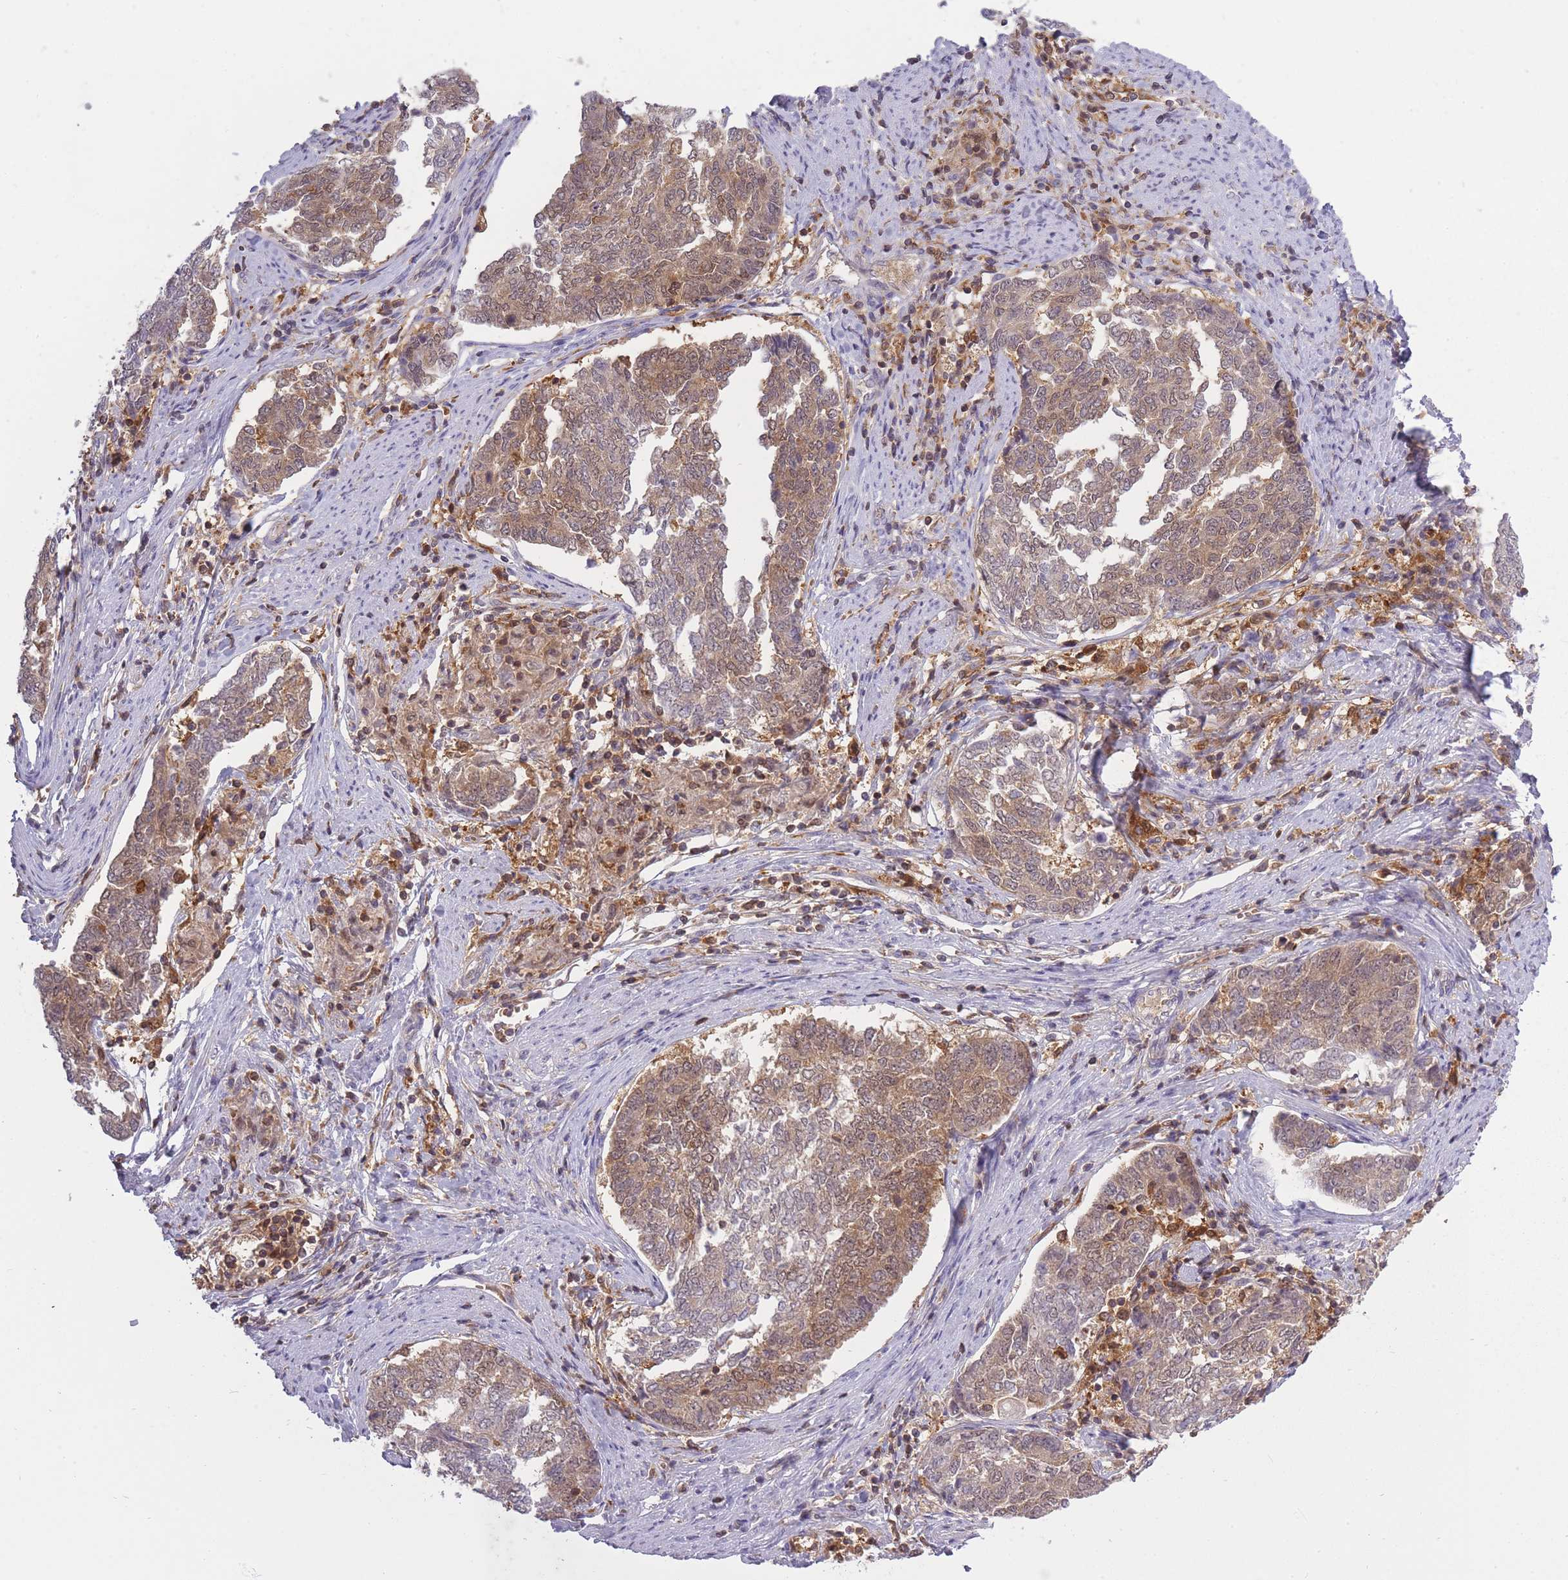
{"staining": {"intensity": "moderate", "quantity": ">75%", "location": "cytoplasmic/membranous,nuclear"}, "tissue": "endometrial cancer", "cell_type": "Tumor cells", "image_type": "cancer", "snomed": [{"axis": "morphology", "description": "Adenocarcinoma, NOS"}, {"axis": "topography", "description": "Endometrium"}], "caption": "Immunohistochemical staining of endometrial adenocarcinoma exhibits moderate cytoplasmic/membranous and nuclear protein staining in approximately >75% of tumor cells.", "gene": "CXorf38", "patient": {"sex": "female", "age": 80}}